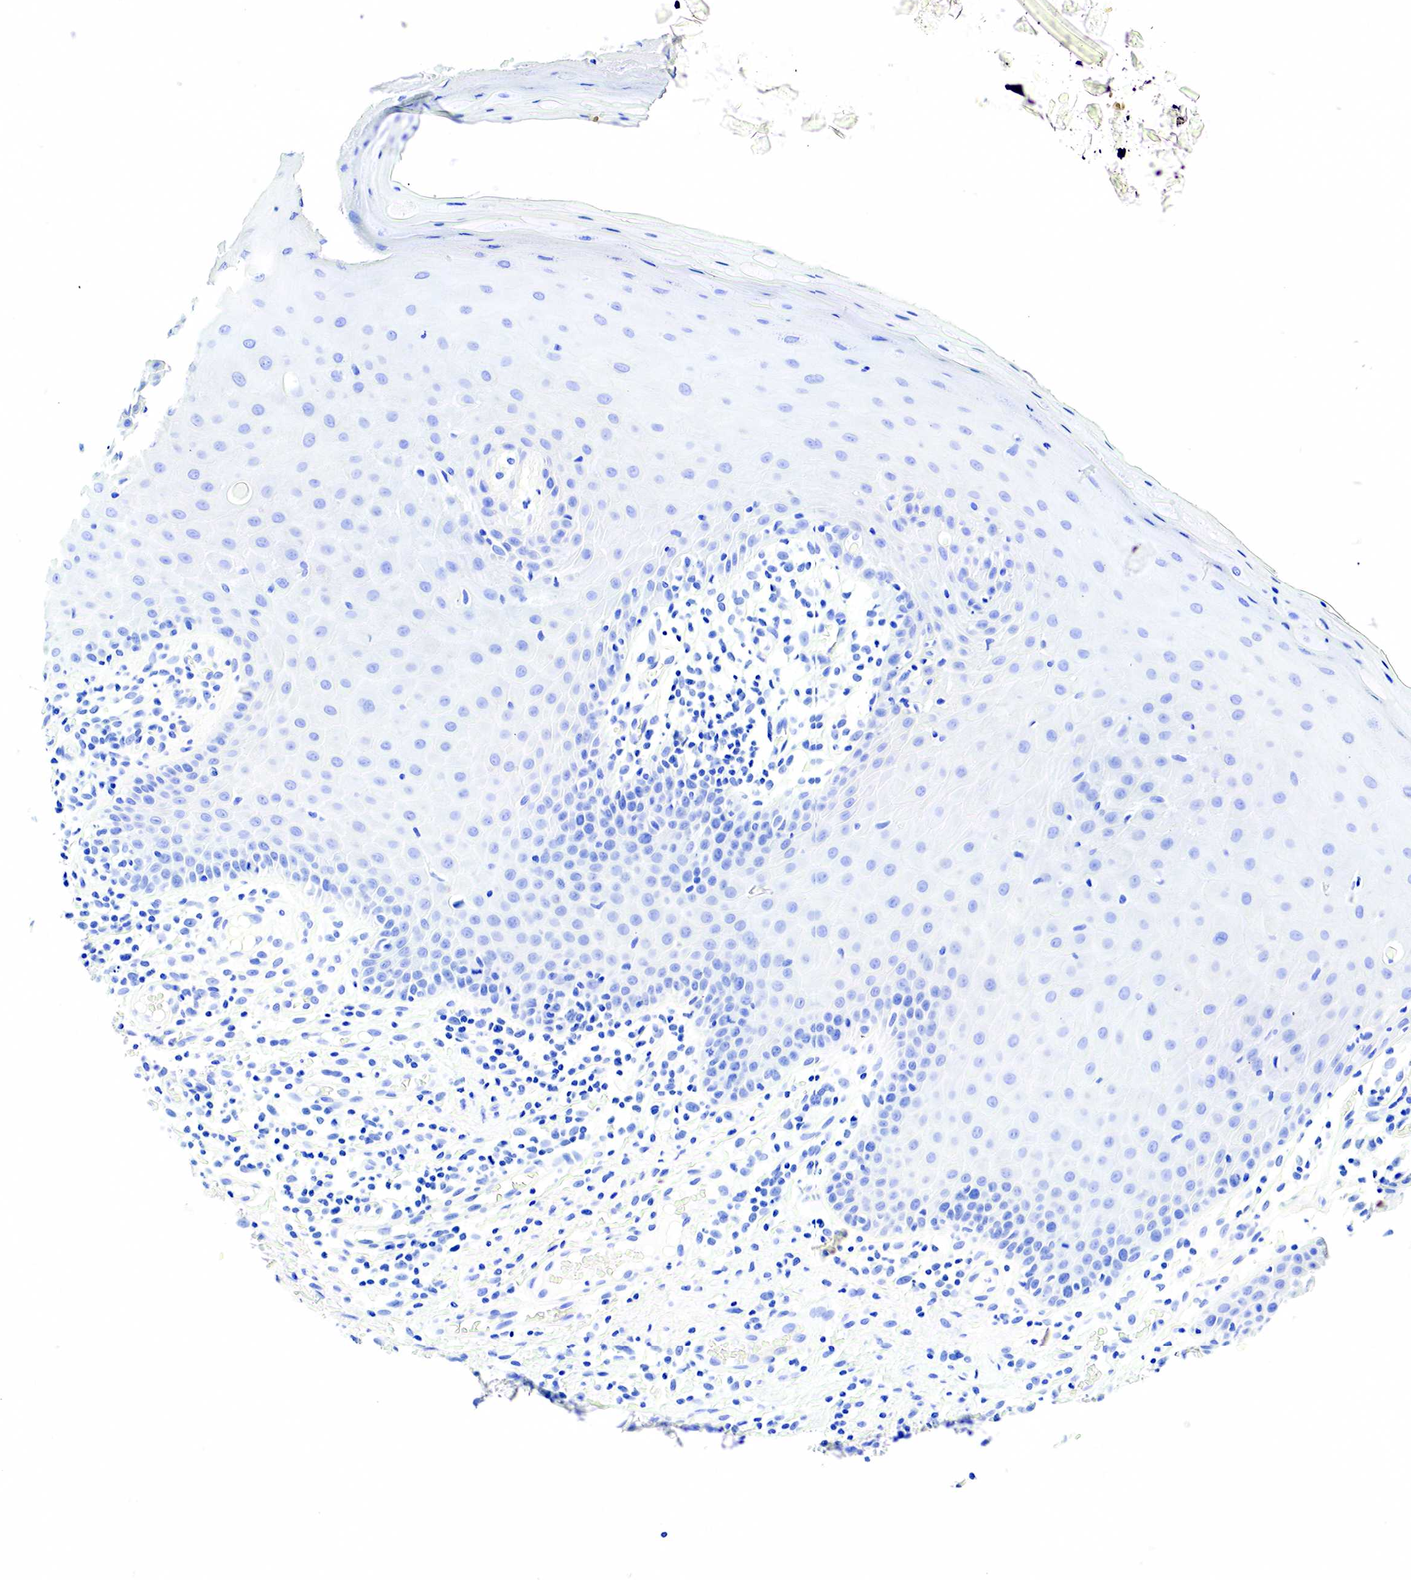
{"staining": {"intensity": "negative", "quantity": "none", "location": "none"}, "tissue": "oral mucosa", "cell_type": "Squamous epithelial cells", "image_type": "normal", "snomed": [{"axis": "morphology", "description": "Normal tissue, NOS"}, {"axis": "topography", "description": "Oral tissue"}], "caption": "Histopathology image shows no significant protein staining in squamous epithelial cells of normal oral mucosa. (Stains: DAB (3,3'-diaminobenzidine) immunohistochemistry with hematoxylin counter stain, Microscopy: brightfield microscopy at high magnification).", "gene": "KRT7", "patient": {"sex": "female", "age": 56}}